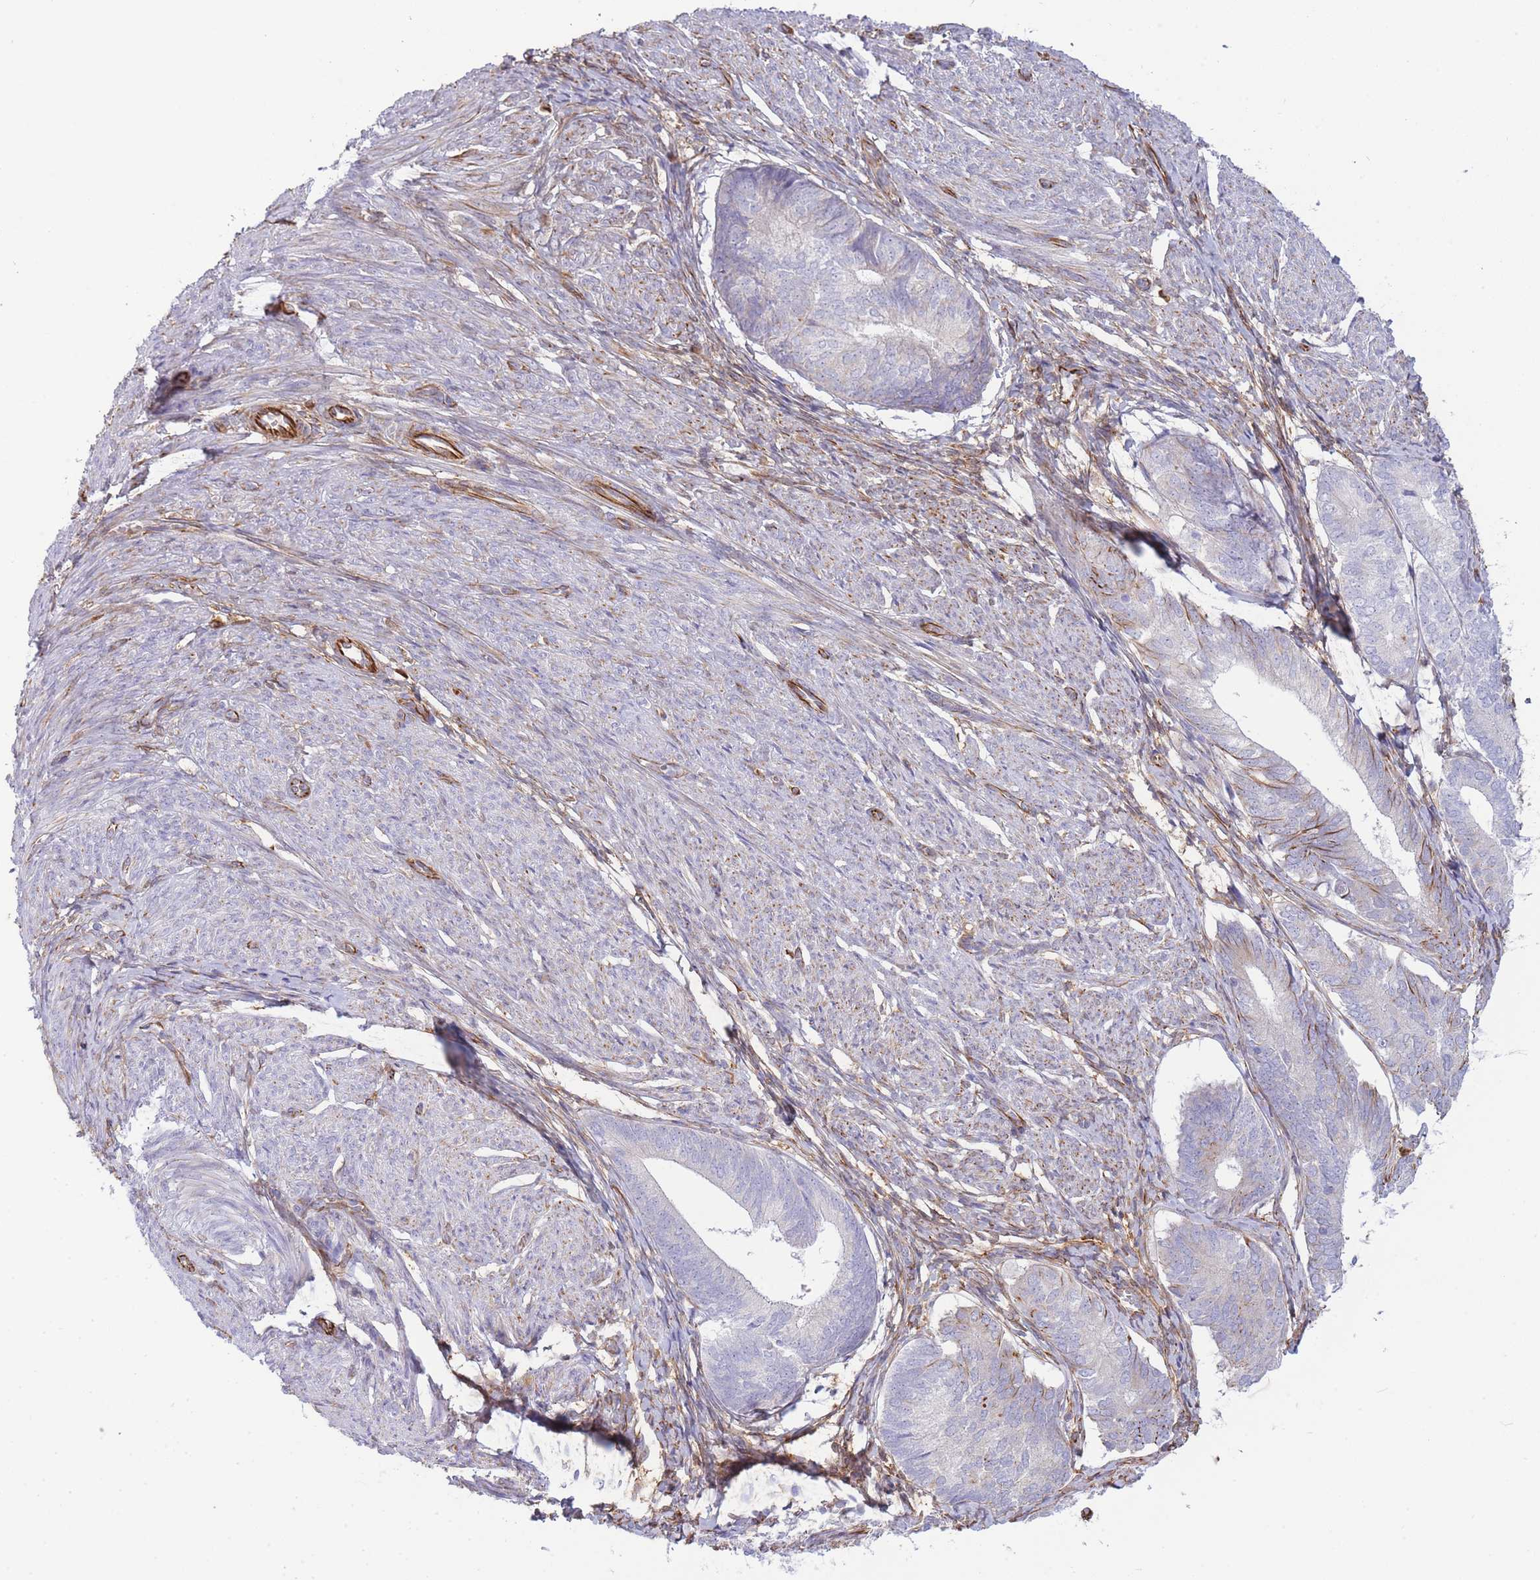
{"staining": {"intensity": "moderate", "quantity": "<25%", "location": "cytoplasmic/membranous"}, "tissue": "endometrial cancer", "cell_type": "Tumor cells", "image_type": "cancer", "snomed": [{"axis": "morphology", "description": "Adenocarcinoma, NOS"}, {"axis": "topography", "description": "Endometrium"}], "caption": "Human endometrial cancer (adenocarcinoma) stained with a protein marker displays moderate staining in tumor cells.", "gene": "ECPAS", "patient": {"sex": "female", "age": 87}}